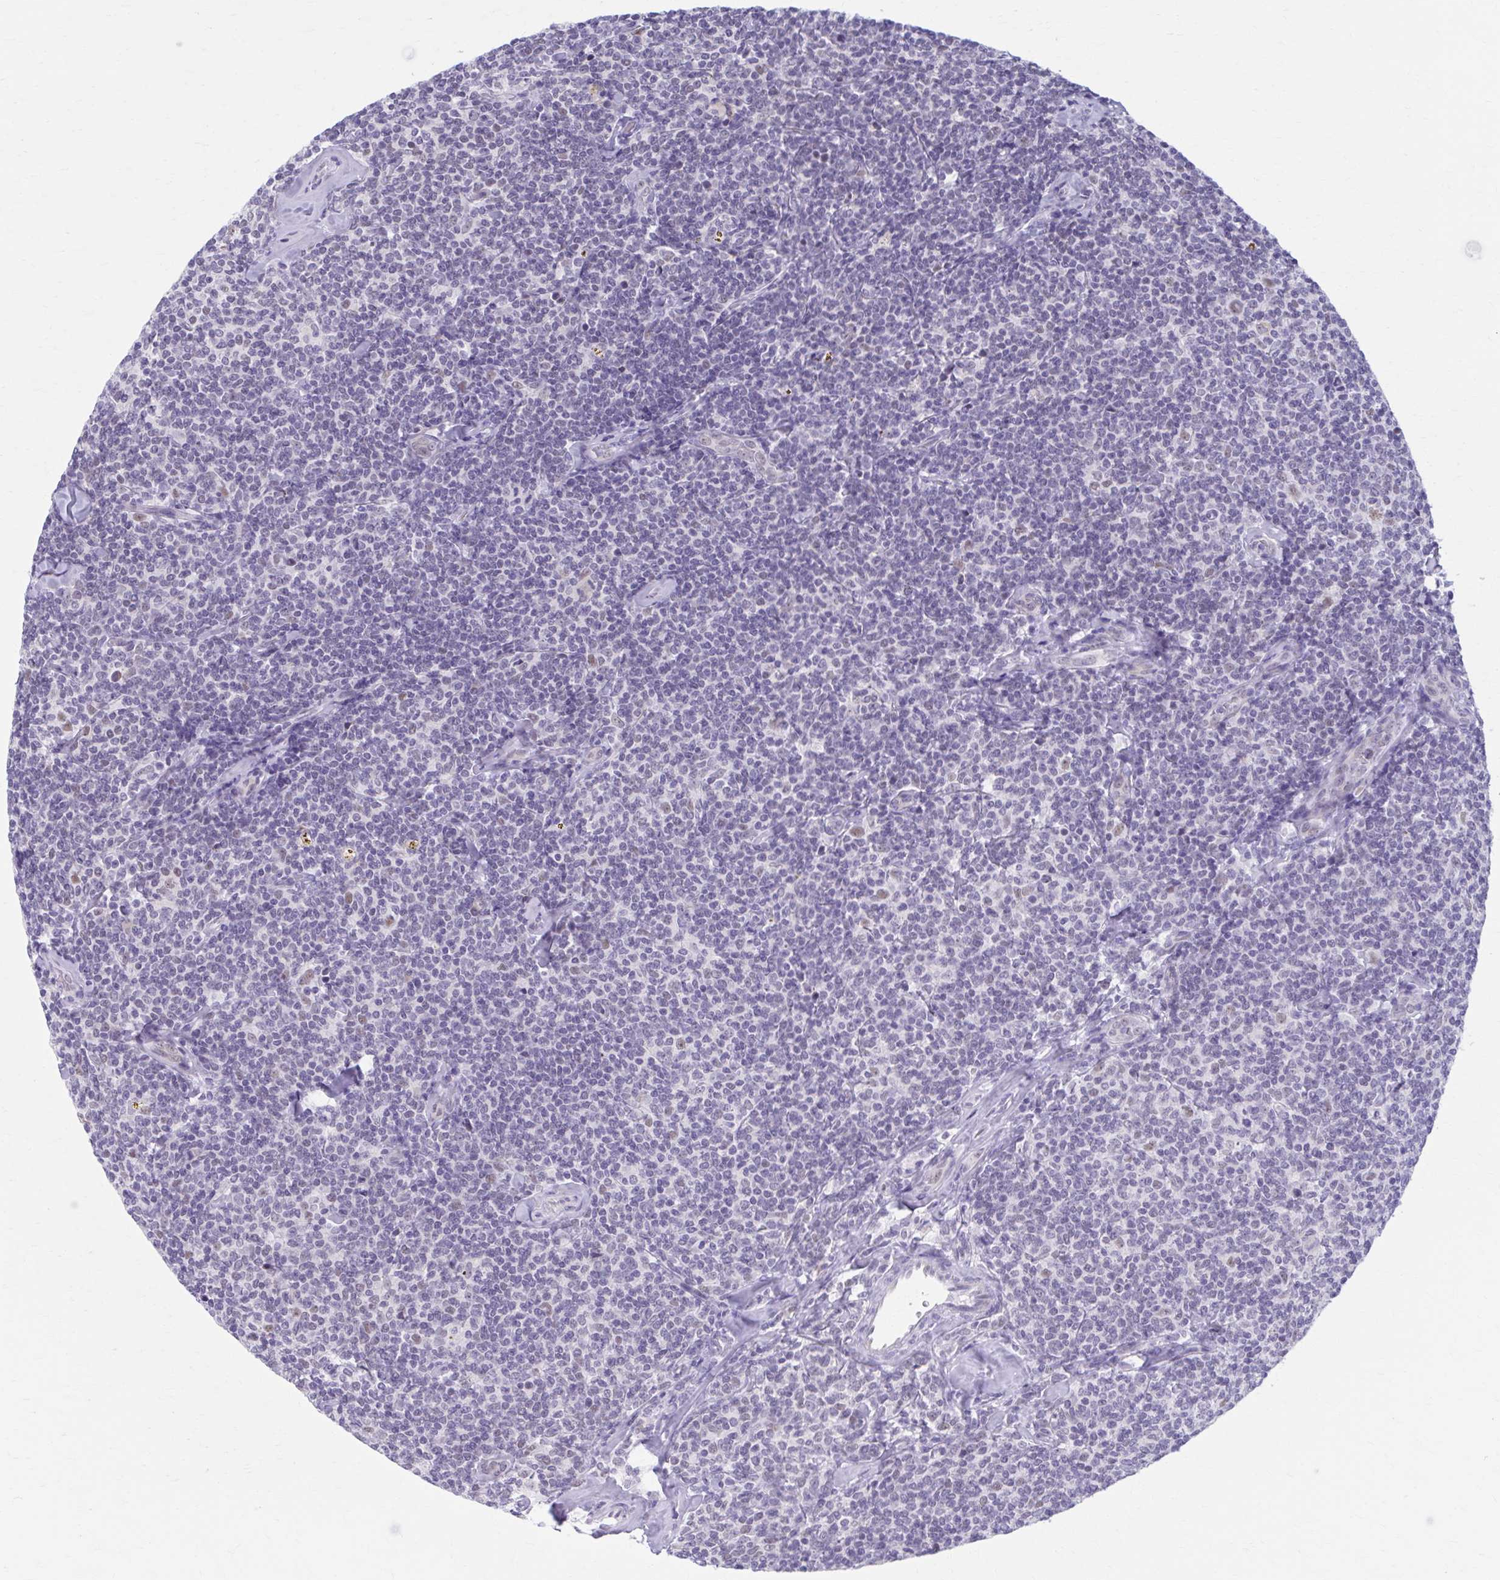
{"staining": {"intensity": "negative", "quantity": "none", "location": "none"}, "tissue": "lymphoma", "cell_type": "Tumor cells", "image_type": "cancer", "snomed": [{"axis": "morphology", "description": "Malignant lymphoma, non-Hodgkin's type, Low grade"}, {"axis": "topography", "description": "Lymph node"}], "caption": "Protein analysis of lymphoma reveals no significant staining in tumor cells.", "gene": "CCDC105", "patient": {"sex": "female", "age": 56}}